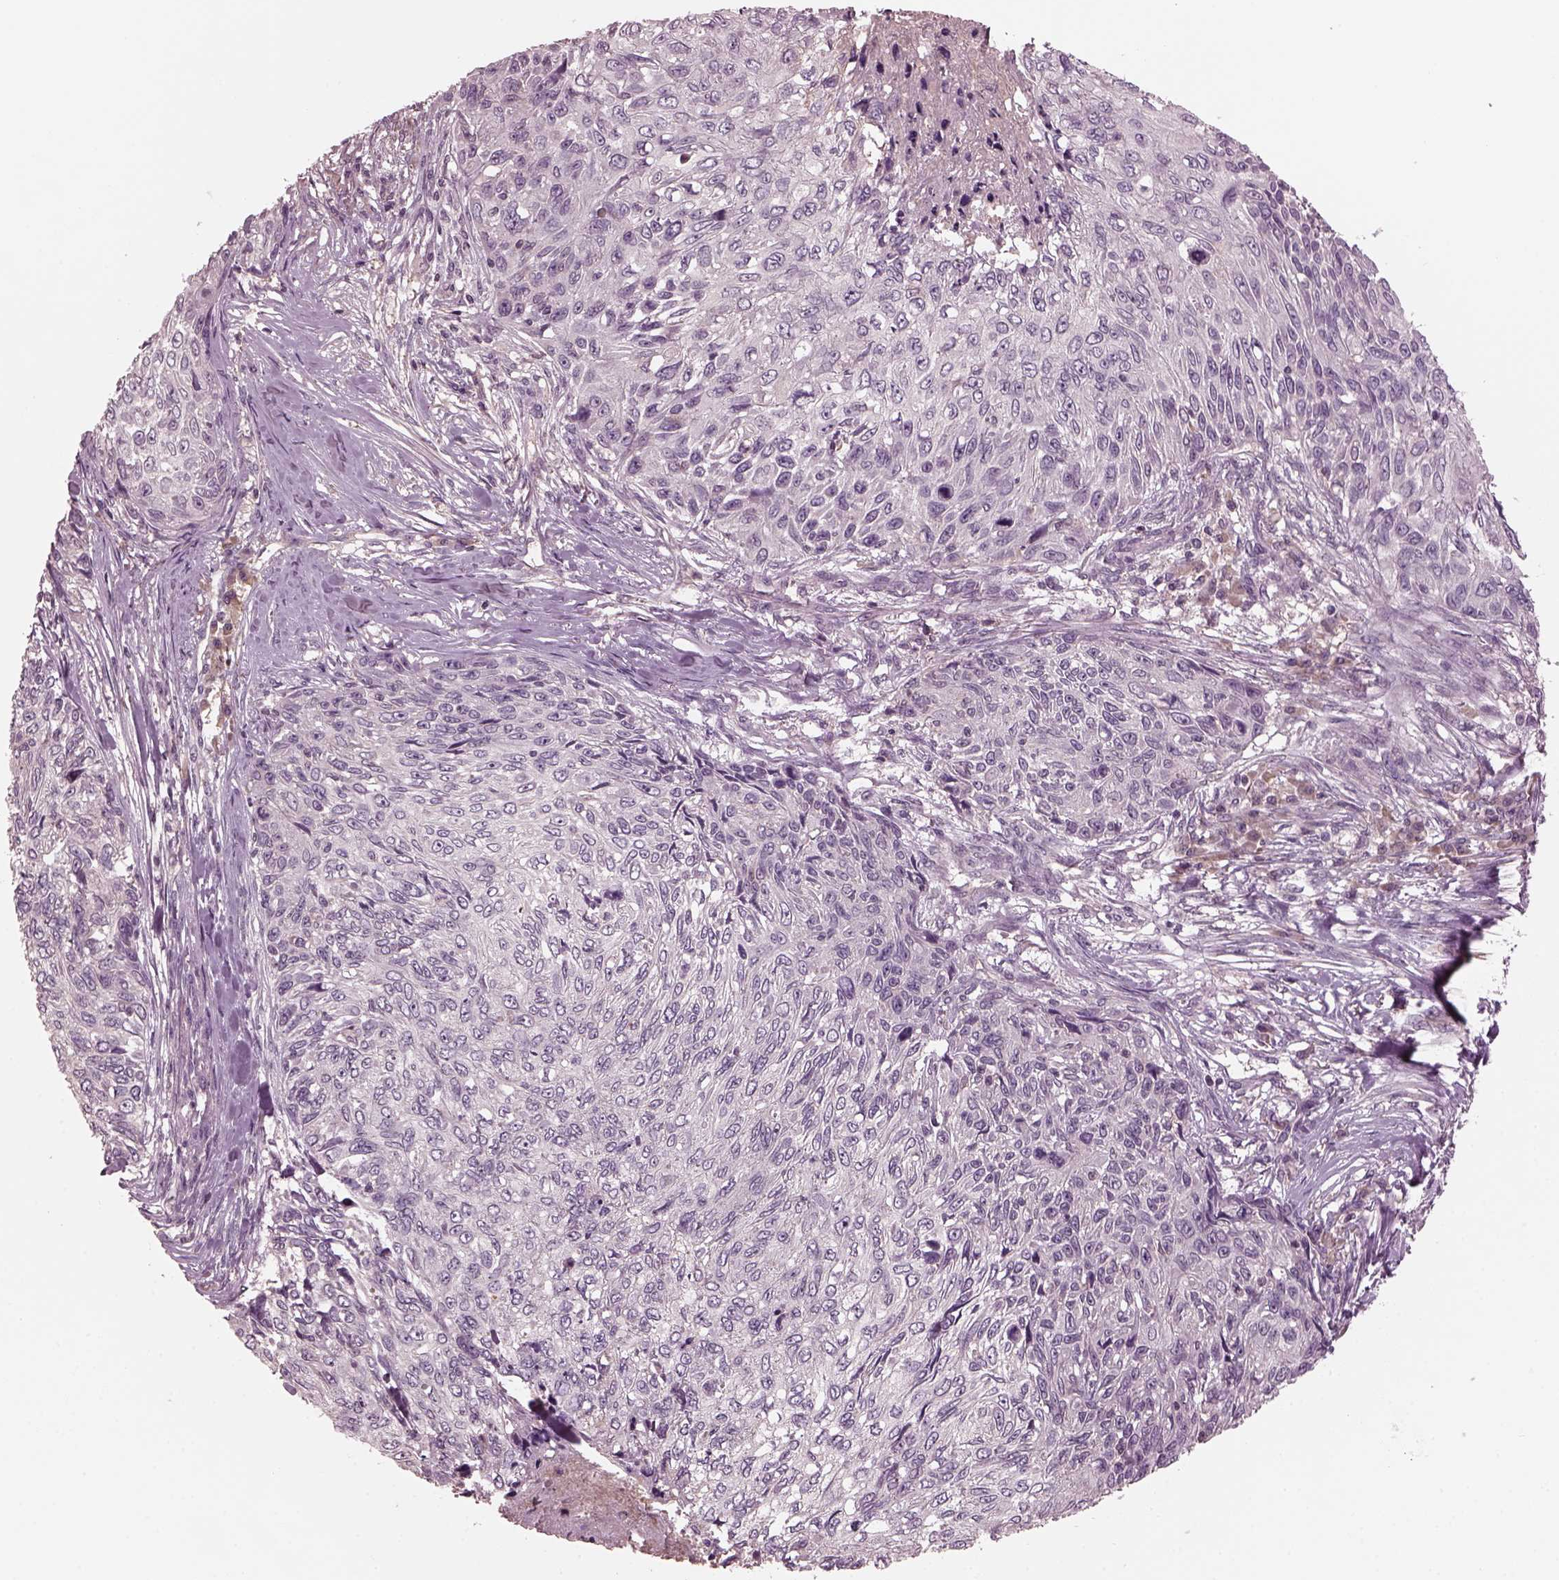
{"staining": {"intensity": "negative", "quantity": "none", "location": "none"}, "tissue": "skin cancer", "cell_type": "Tumor cells", "image_type": "cancer", "snomed": [{"axis": "morphology", "description": "Squamous cell carcinoma, NOS"}, {"axis": "topography", "description": "Skin"}], "caption": "DAB immunohistochemical staining of human skin squamous cell carcinoma exhibits no significant positivity in tumor cells. (Immunohistochemistry, brightfield microscopy, high magnification).", "gene": "PORCN", "patient": {"sex": "male", "age": 92}}